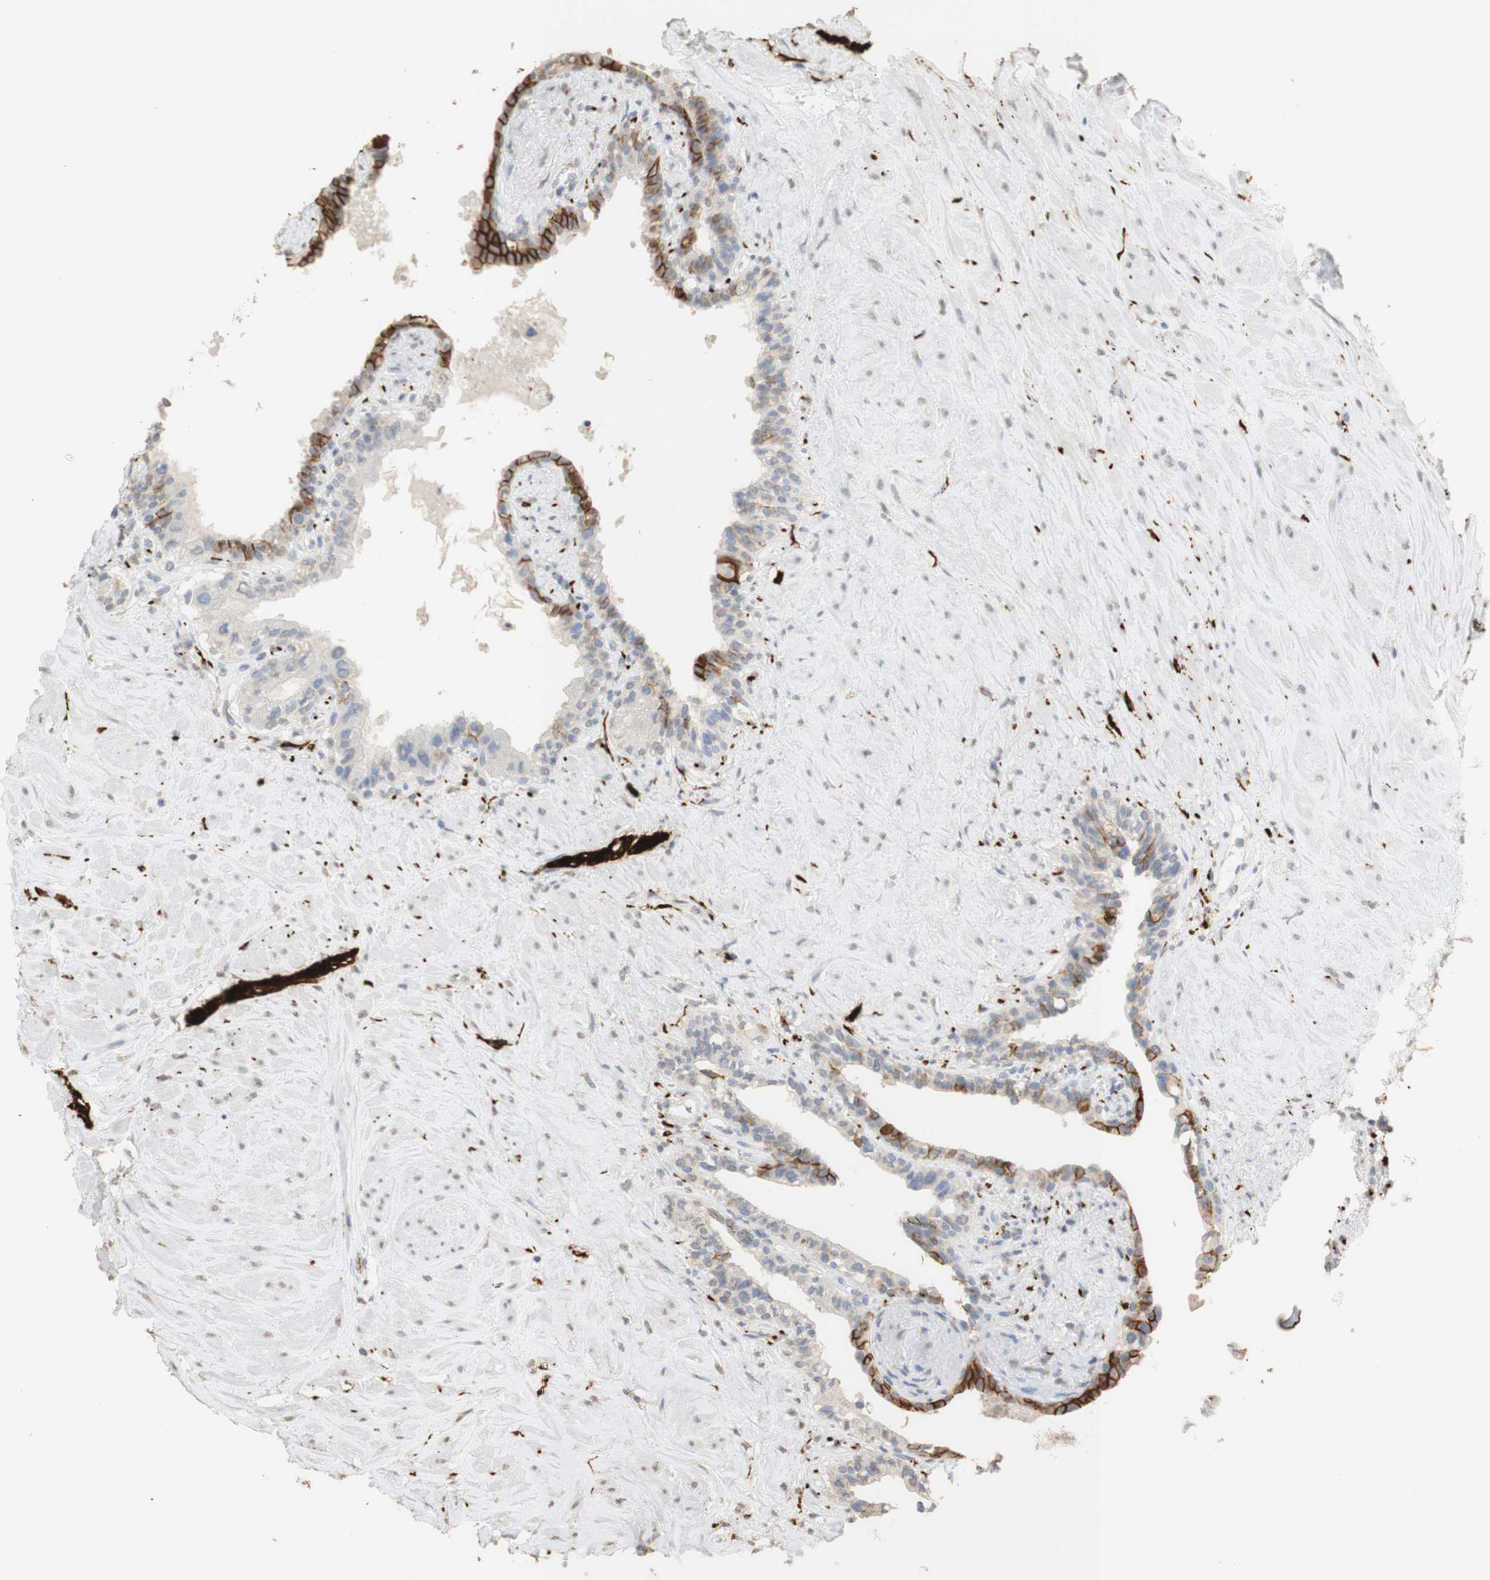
{"staining": {"intensity": "strong", "quantity": "<25%", "location": "cytoplasmic/membranous,nuclear"}, "tissue": "seminal vesicle", "cell_type": "Glandular cells", "image_type": "normal", "snomed": [{"axis": "morphology", "description": "Normal tissue, NOS"}, {"axis": "topography", "description": "Seminal veicle"}], "caption": "Immunohistochemistry image of benign seminal vesicle: seminal vesicle stained using immunohistochemistry shows medium levels of strong protein expression localized specifically in the cytoplasmic/membranous,nuclear of glandular cells, appearing as a cytoplasmic/membranous,nuclear brown color.", "gene": "L1CAM", "patient": {"sex": "male", "age": 63}}